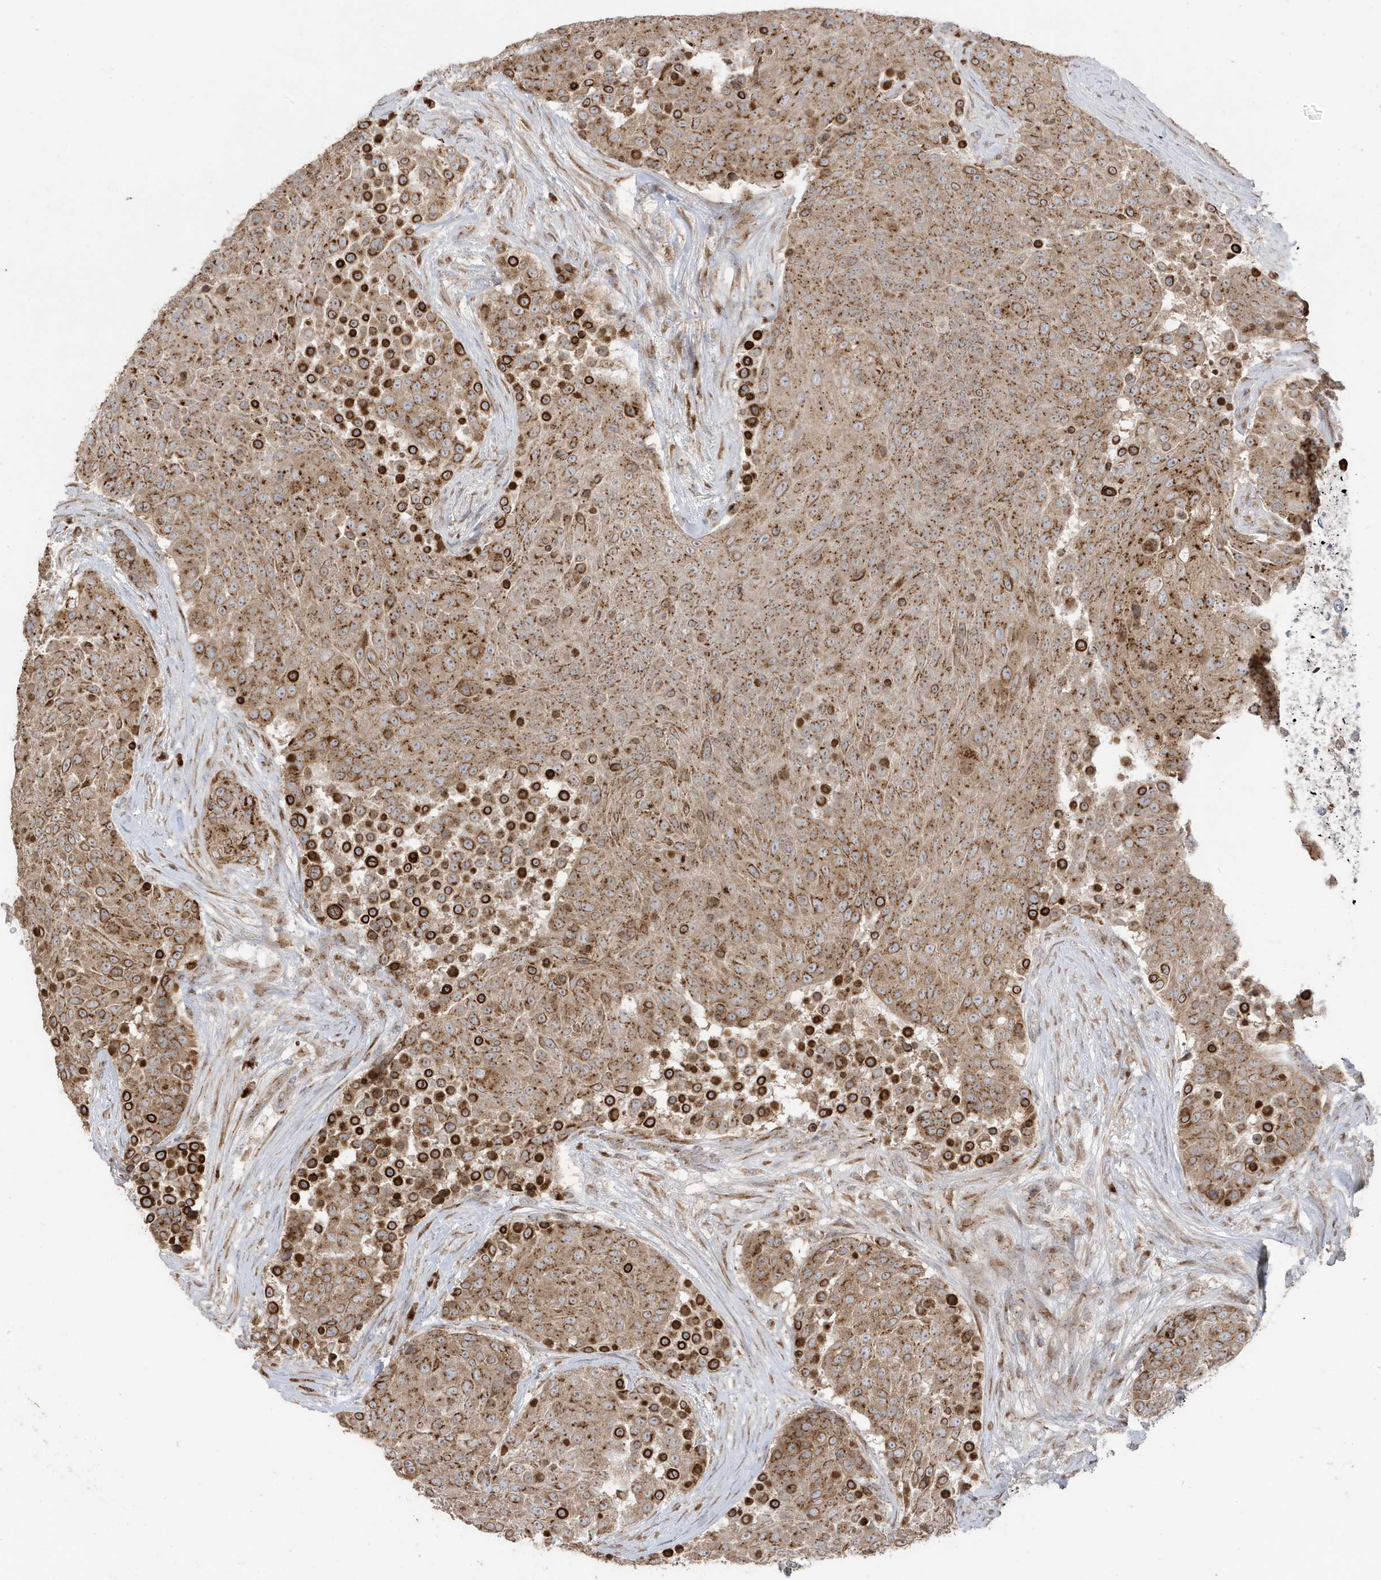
{"staining": {"intensity": "moderate", "quantity": ">75%", "location": "cytoplasmic/membranous"}, "tissue": "urothelial cancer", "cell_type": "Tumor cells", "image_type": "cancer", "snomed": [{"axis": "morphology", "description": "Urothelial carcinoma, High grade"}, {"axis": "topography", "description": "Urinary bladder"}], "caption": "Immunohistochemical staining of human urothelial cancer shows medium levels of moderate cytoplasmic/membranous expression in approximately >75% of tumor cells.", "gene": "RER1", "patient": {"sex": "female", "age": 63}}